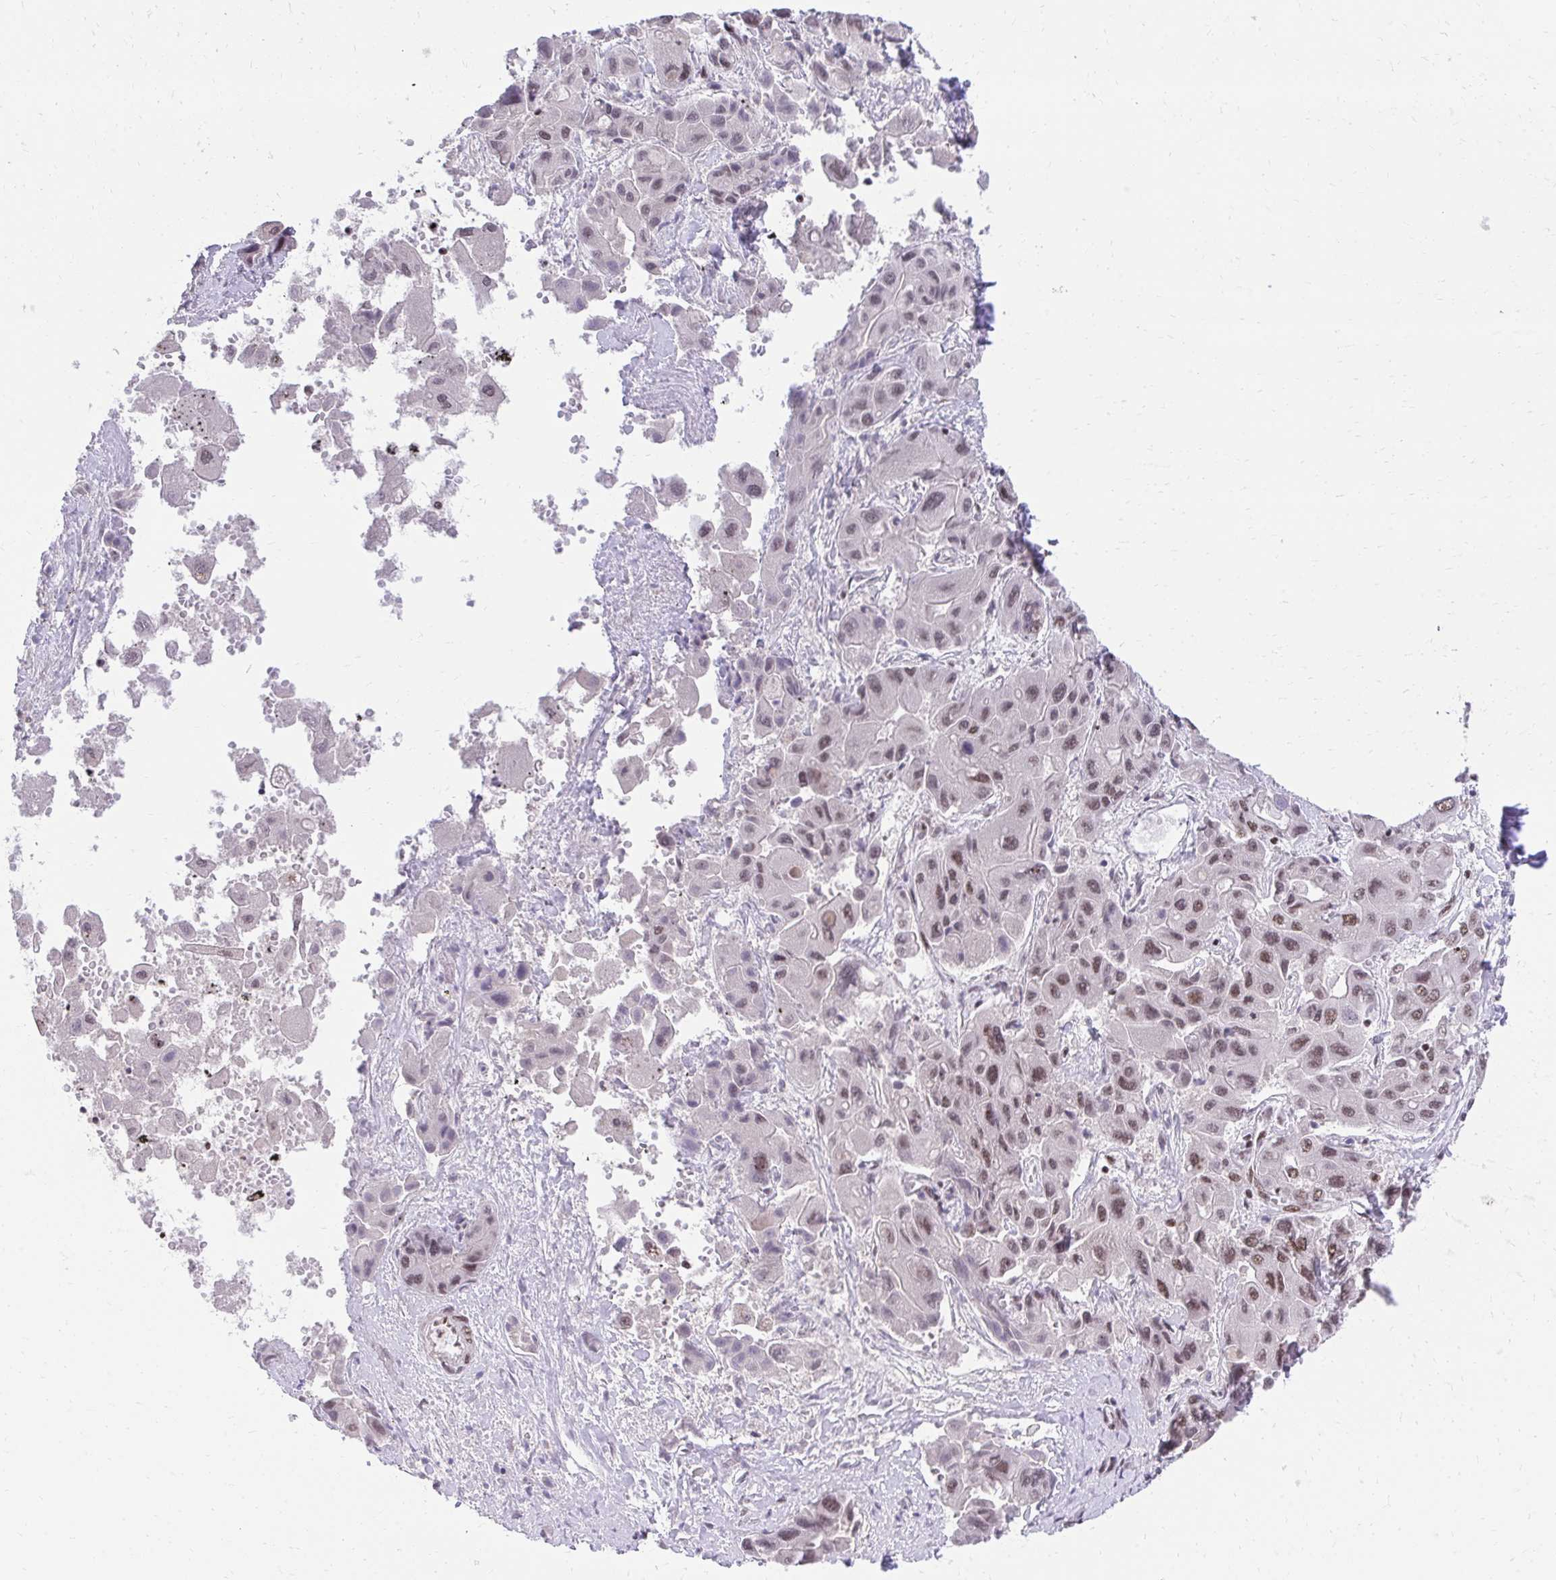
{"staining": {"intensity": "moderate", "quantity": ">75%", "location": "nuclear"}, "tissue": "liver cancer", "cell_type": "Tumor cells", "image_type": "cancer", "snomed": [{"axis": "morphology", "description": "Cholangiocarcinoma"}, {"axis": "topography", "description": "Liver"}], "caption": "A brown stain shows moderate nuclear expression of a protein in human liver cancer tumor cells.", "gene": "SYNE4", "patient": {"sex": "male", "age": 67}}